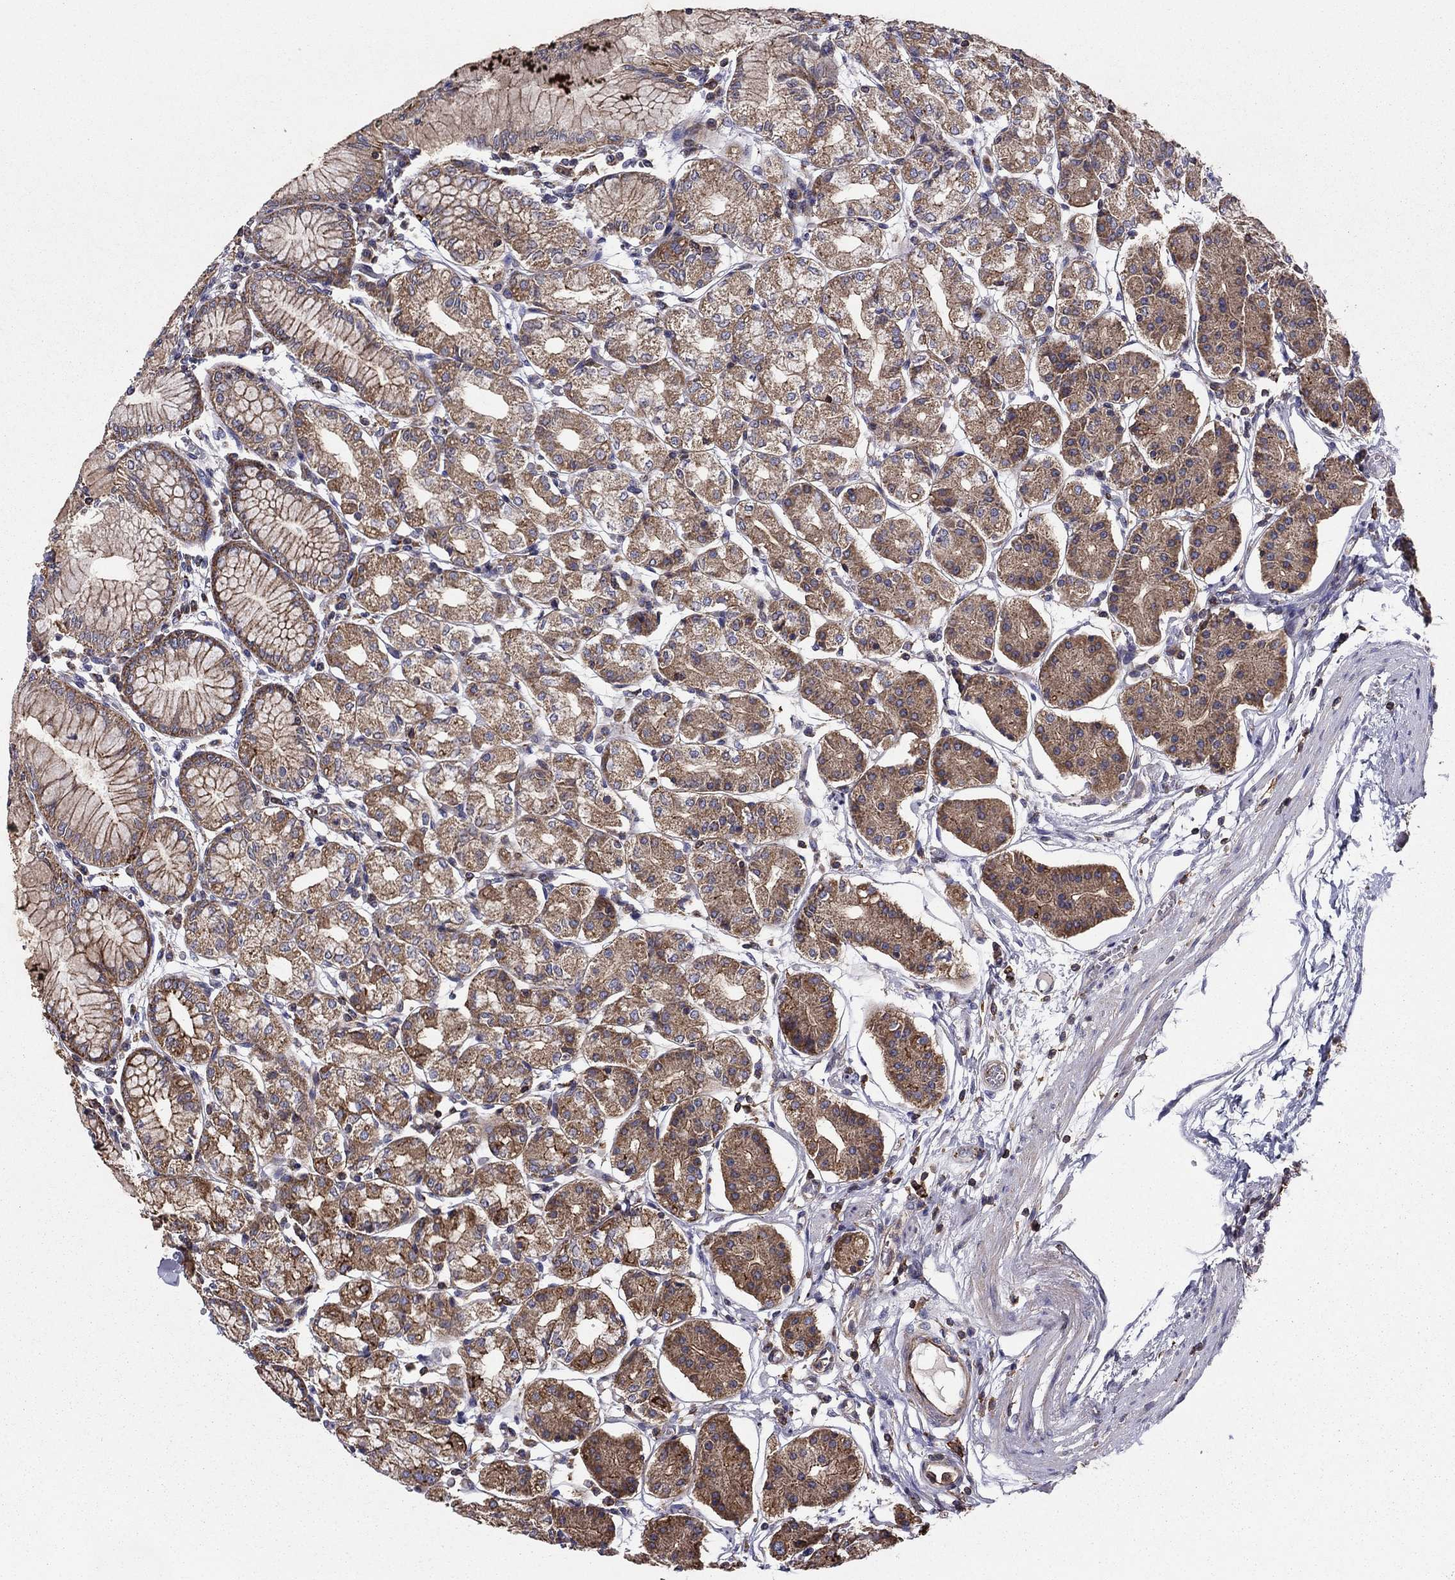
{"staining": {"intensity": "strong", "quantity": "25%-75%", "location": "cytoplasmic/membranous"}, "tissue": "stomach", "cell_type": "Glandular cells", "image_type": "normal", "snomed": [{"axis": "morphology", "description": "Normal tissue, NOS"}, {"axis": "topography", "description": "Skeletal muscle"}, {"axis": "topography", "description": "Stomach"}], "caption": "DAB immunohistochemical staining of benign stomach reveals strong cytoplasmic/membranous protein staining in approximately 25%-75% of glandular cells. (Stains: DAB (3,3'-diaminobenzidine) in brown, nuclei in blue, Microscopy: brightfield microscopy at high magnification).", "gene": "ALG6", "patient": {"sex": "female", "age": 57}}